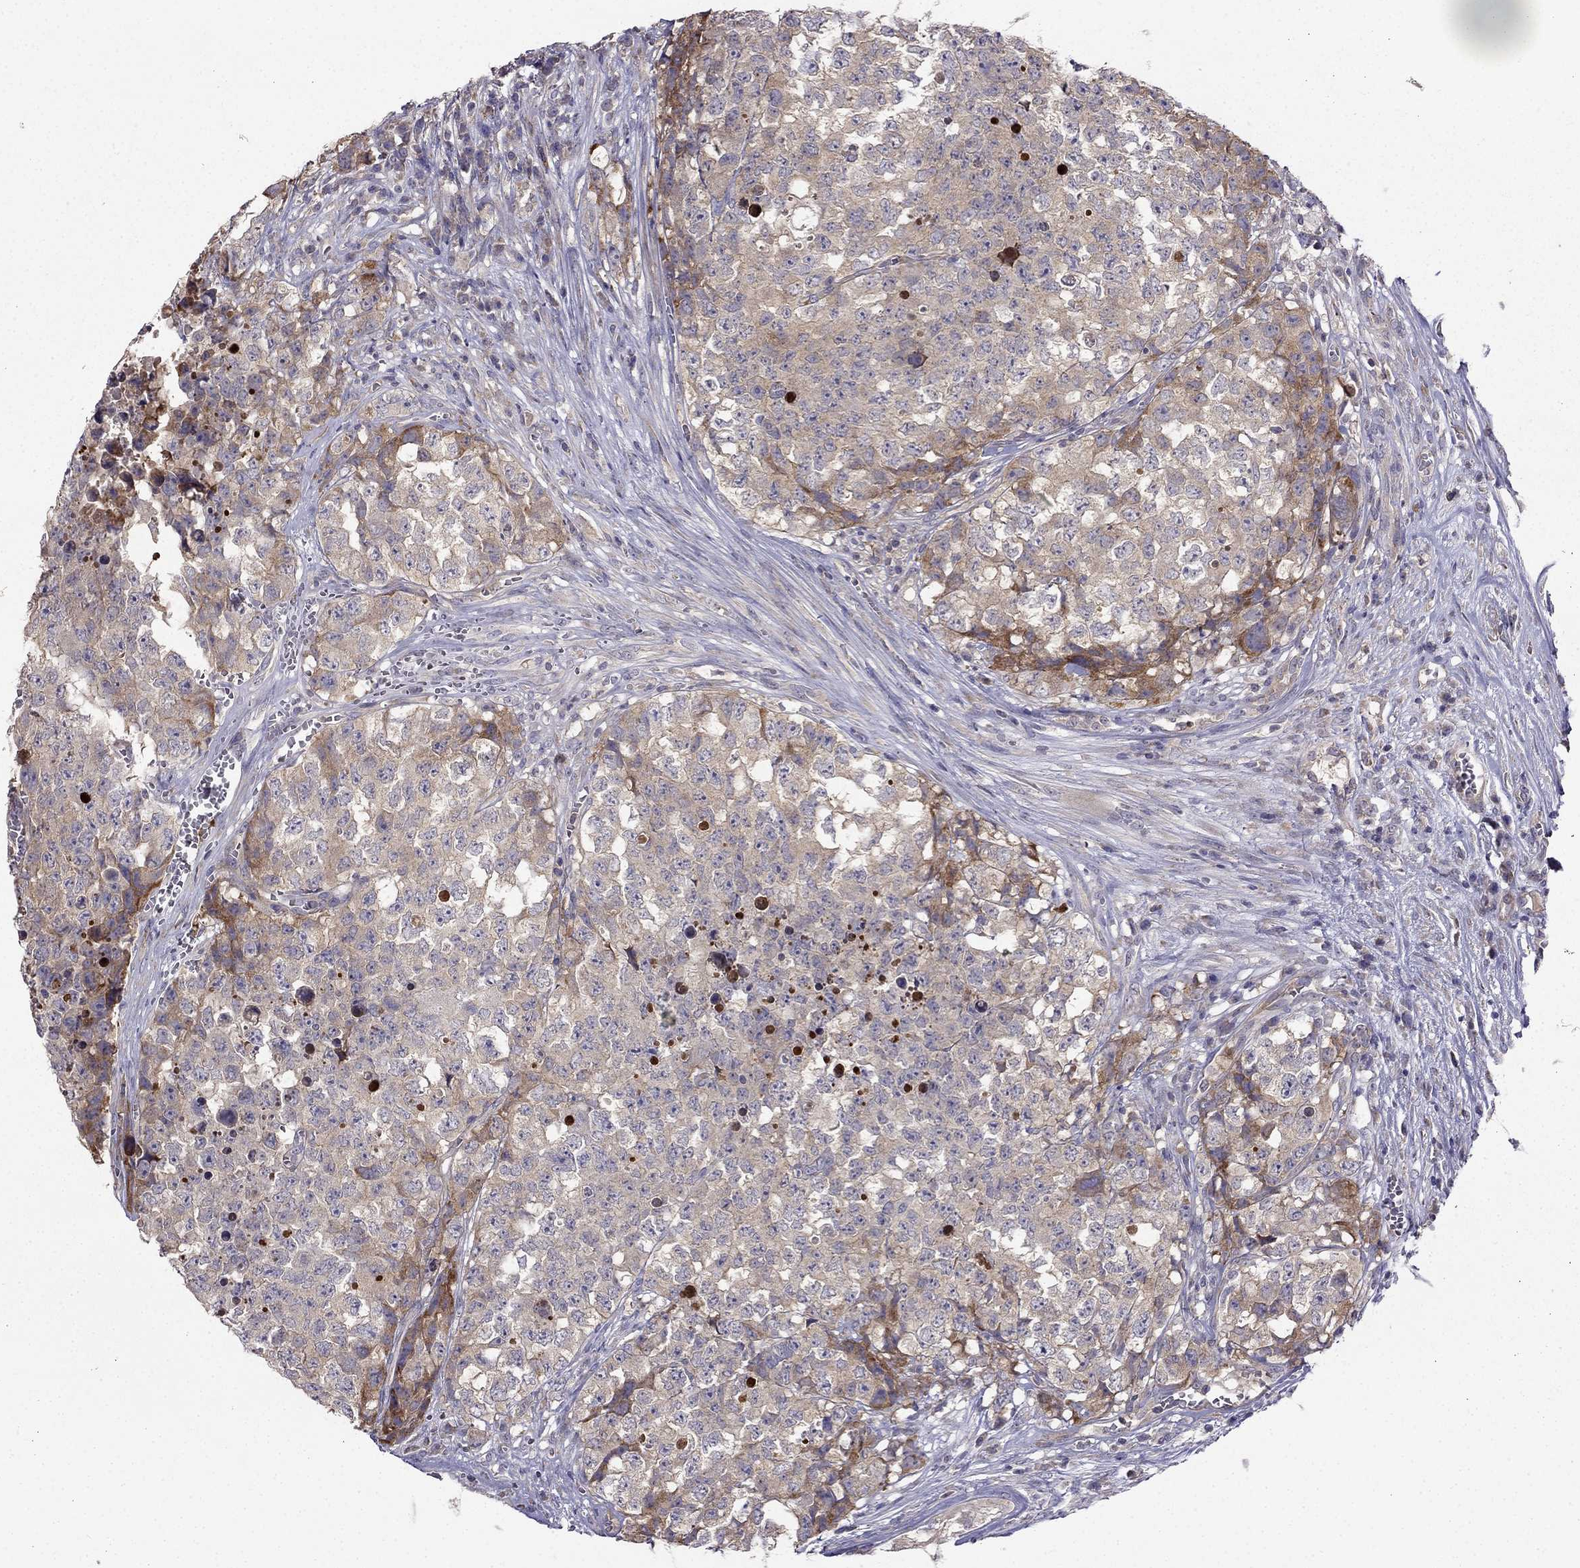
{"staining": {"intensity": "moderate", "quantity": "<25%", "location": "cytoplasmic/membranous"}, "tissue": "testis cancer", "cell_type": "Tumor cells", "image_type": "cancer", "snomed": [{"axis": "morphology", "description": "Carcinoma, Embryonal, NOS"}, {"axis": "topography", "description": "Testis"}], "caption": "Immunohistochemical staining of testis cancer (embryonal carcinoma) displays low levels of moderate cytoplasmic/membranous protein positivity in approximately <25% of tumor cells. (brown staining indicates protein expression, while blue staining denotes nuclei).", "gene": "STXBP5", "patient": {"sex": "male", "age": 23}}